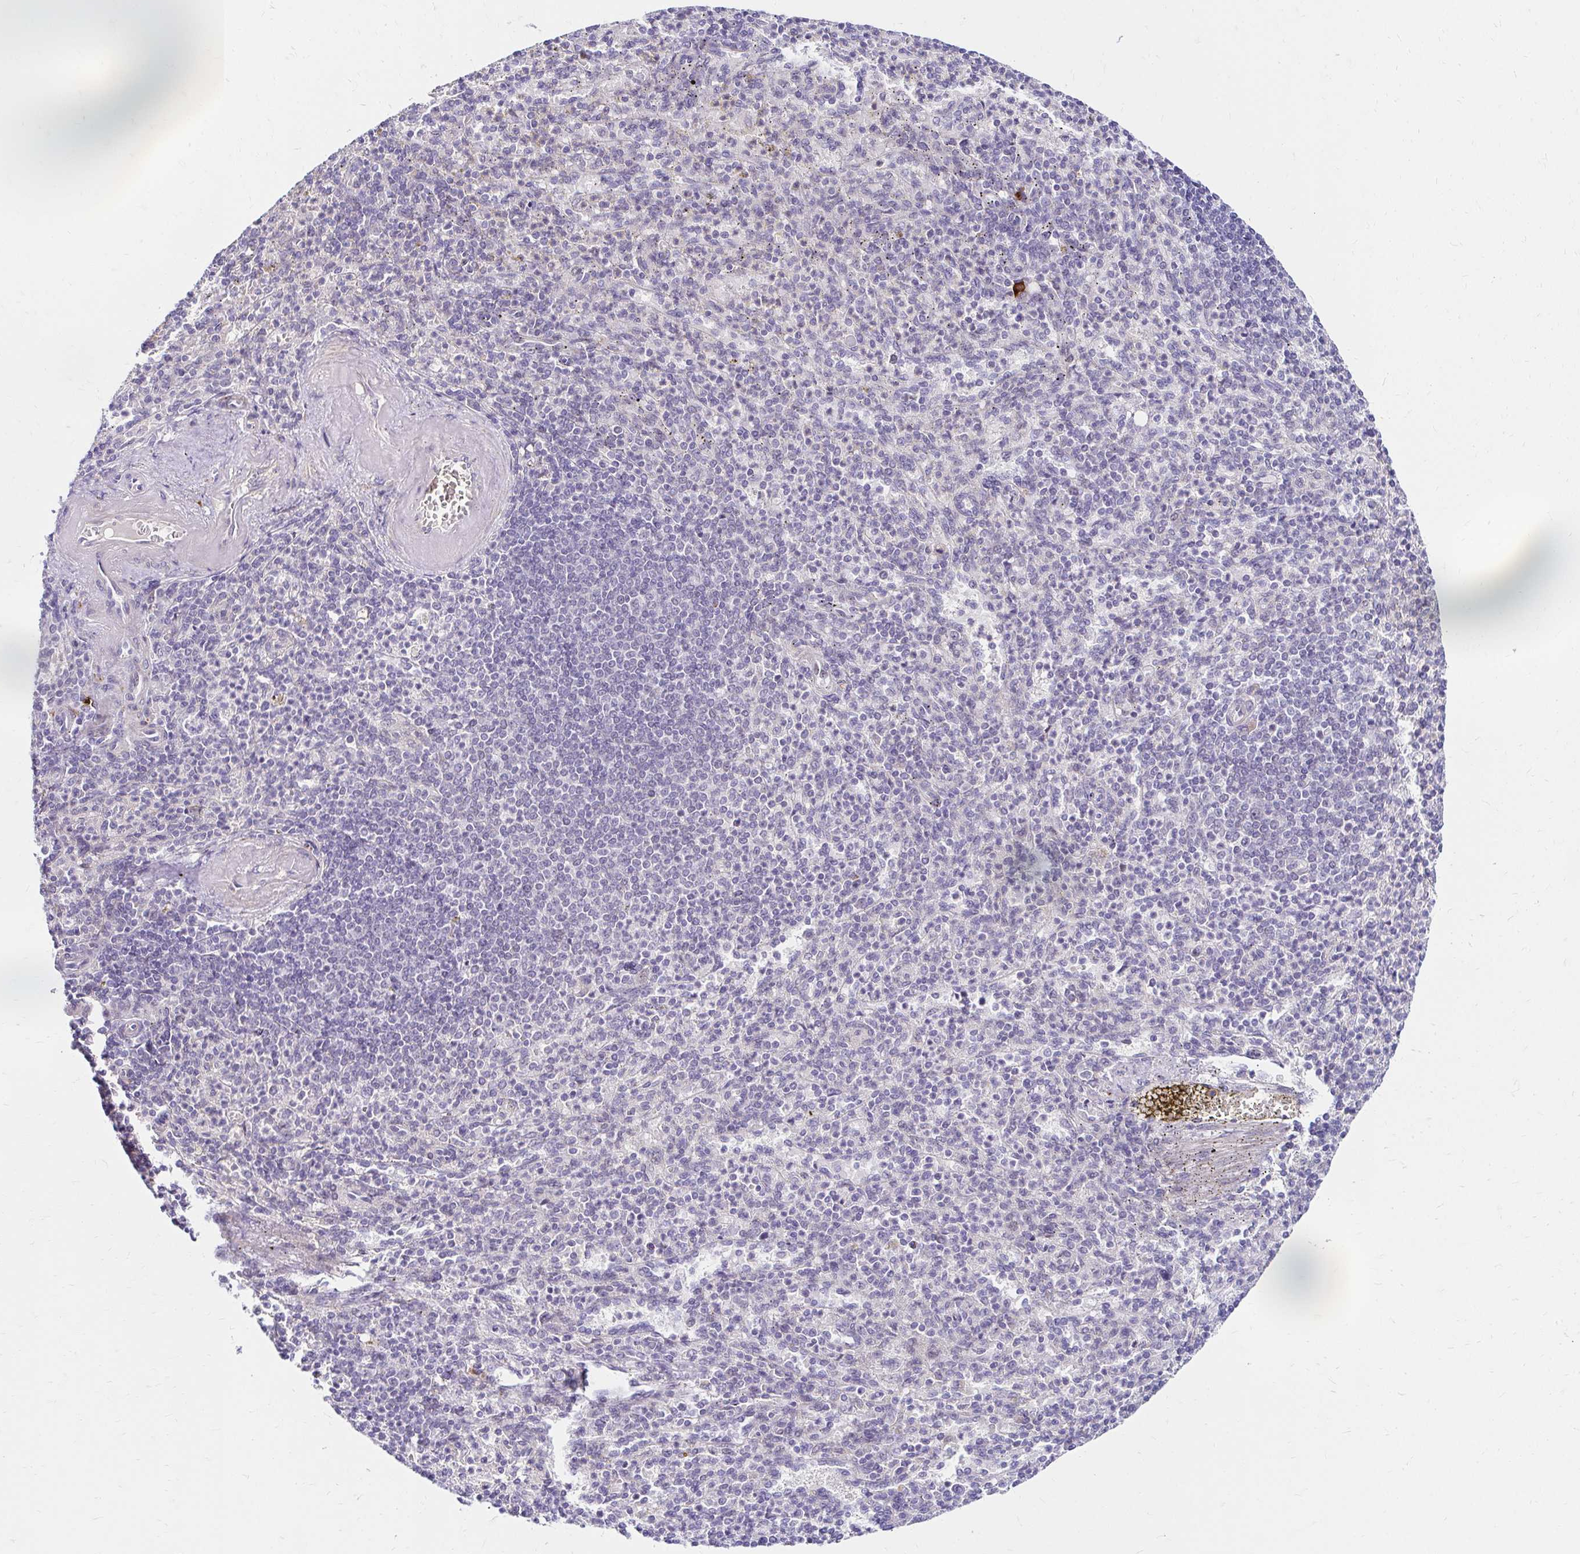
{"staining": {"intensity": "negative", "quantity": "none", "location": "none"}, "tissue": "spleen", "cell_type": "Cells in red pulp", "image_type": "normal", "snomed": [{"axis": "morphology", "description": "Normal tissue, NOS"}, {"axis": "topography", "description": "Spleen"}], "caption": "Normal spleen was stained to show a protein in brown. There is no significant staining in cells in red pulp. (DAB IHC, high magnification).", "gene": "GUCY1A1", "patient": {"sex": "female", "age": 74}}